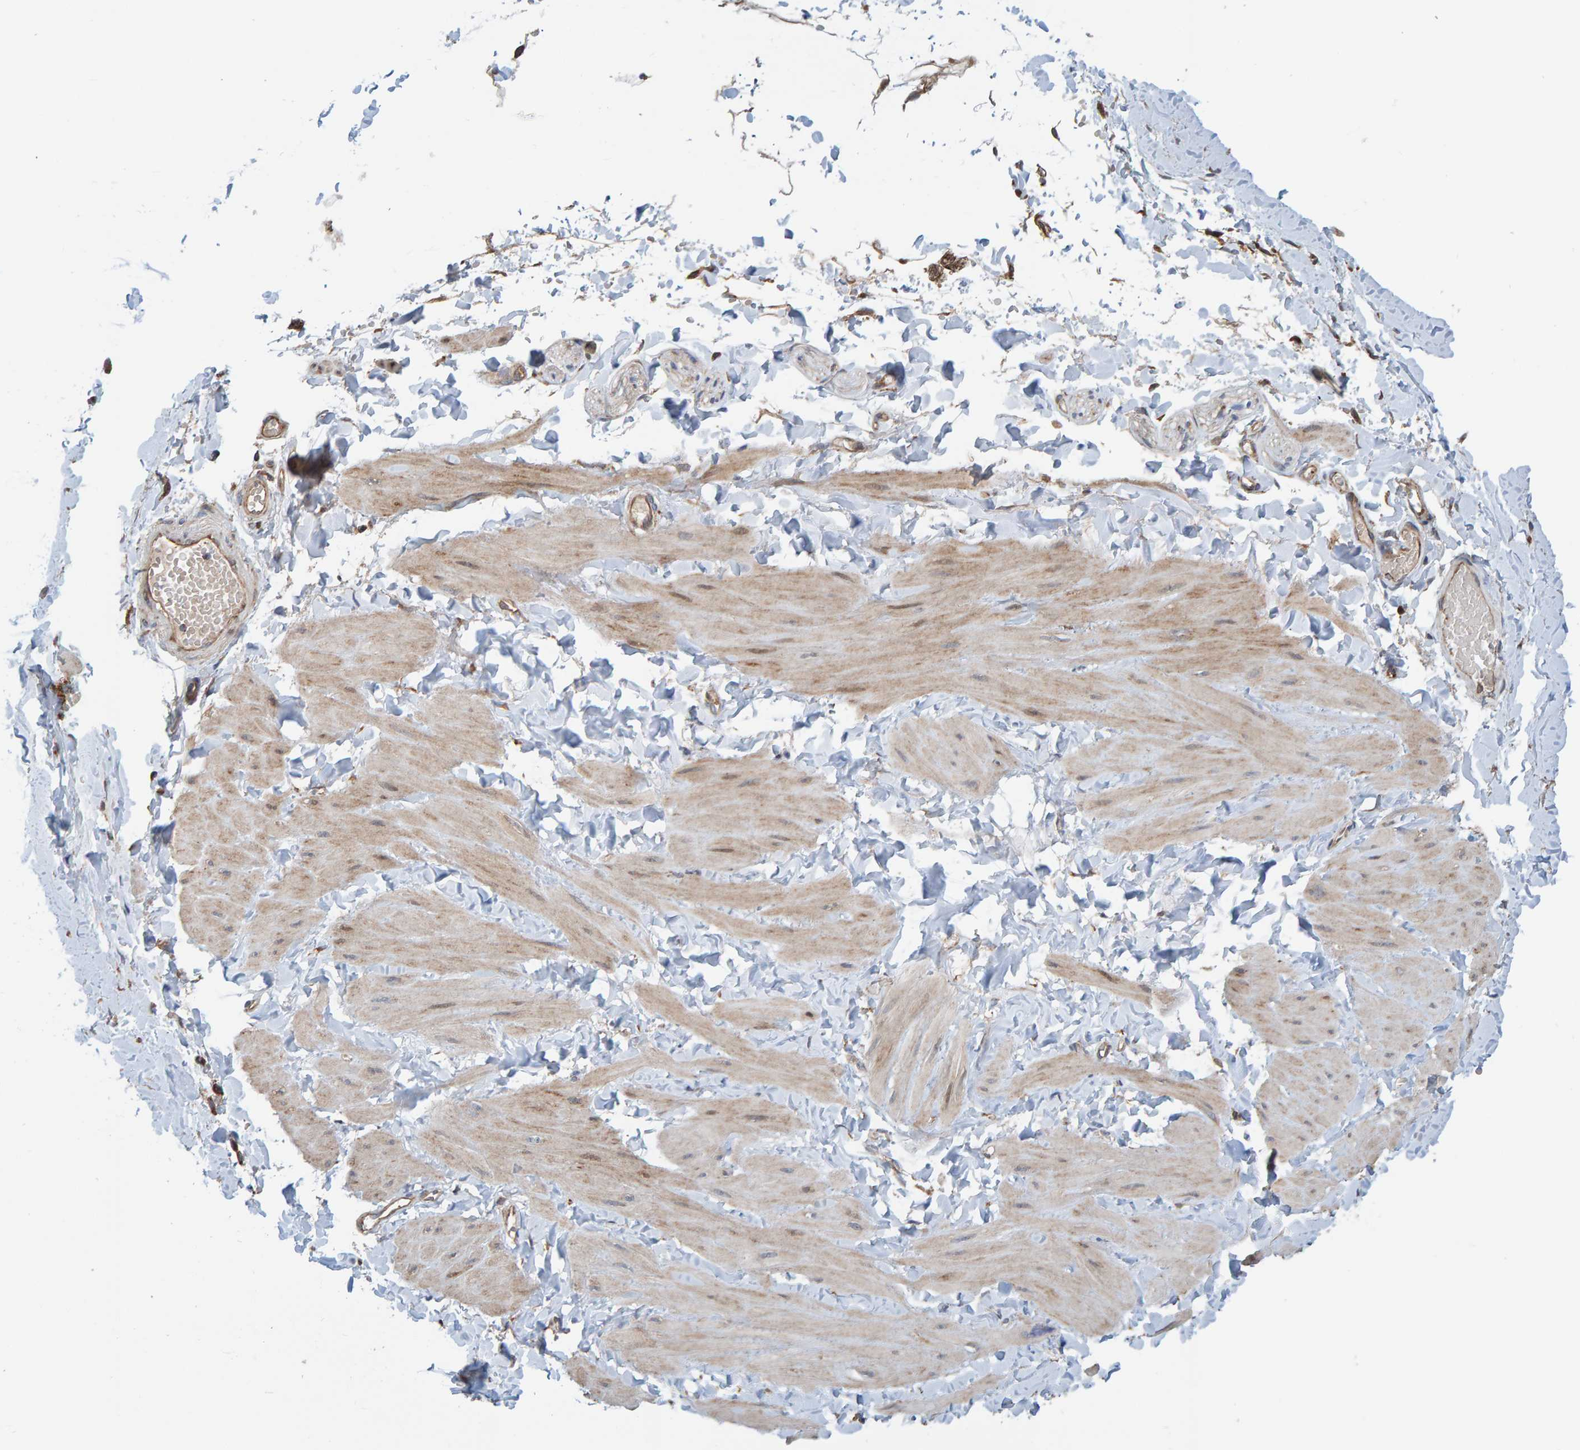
{"staining": {"intensity": "moderate", "quantity": ">75%", "location": "cytoplasmic/membranous"}, "tissue": "soft tissue", "cell_type": "Fibroblasts", "image_type": "normal", "snomed": [{"axis": "morphology", "description": "Normal tissue, NOS"}, {"axis": "topography", "description": "Adipose tissue"}, {"axis": "topography", "description": "Vascular tissue"}, {"axis": "topography", "description": "Peripheral nerve tissue"}], "caption": "Protein analysis of benign soft tissue demonstrates moderate cytoplasmic/membranous expression in approximately >75% of fibroblasts. (DAB = brown stain, brightfield microscopy at high magnification).", "gene": "MRPL45", "patient": {"sex": "male", "age": 25}}